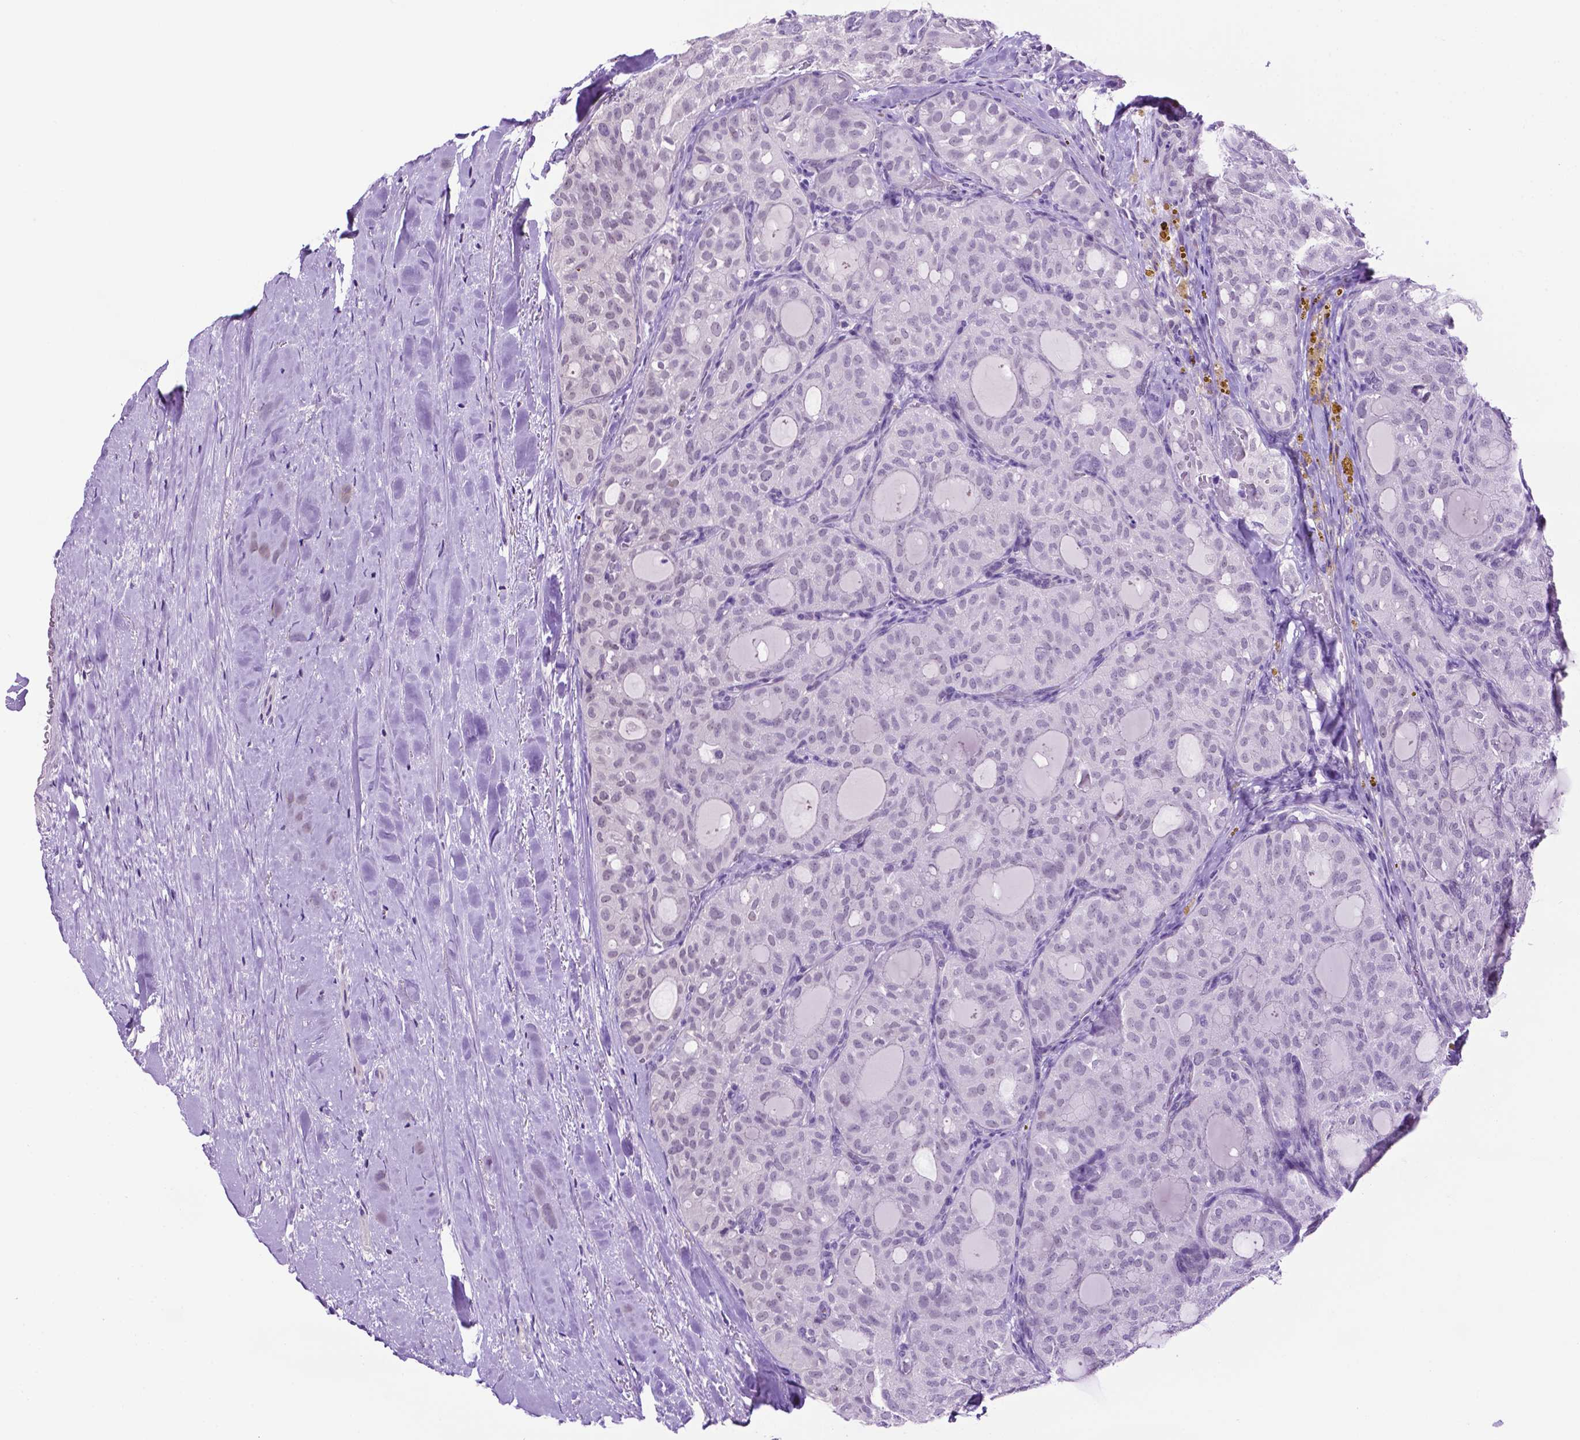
{"staining": {"intensity": "negative", "quantity": "none", "location": "none"}, "tissue": "thyroid cancer", "cell_type": "Tumor cells", "image_type": "cancer", "snomed": [{"axis": "morphology", "description": "Follicular adenoma carcinoma, NOS"}, {"axis": "topography", "description": "Thyroid gland"}], "caption": "Human thyroid follicular adenoma carcinoma stained for a protein using IHC shows no expression in tumor cells.", "gene": "TACSTD2", "patient": {"sex": "male", "age": 75}}